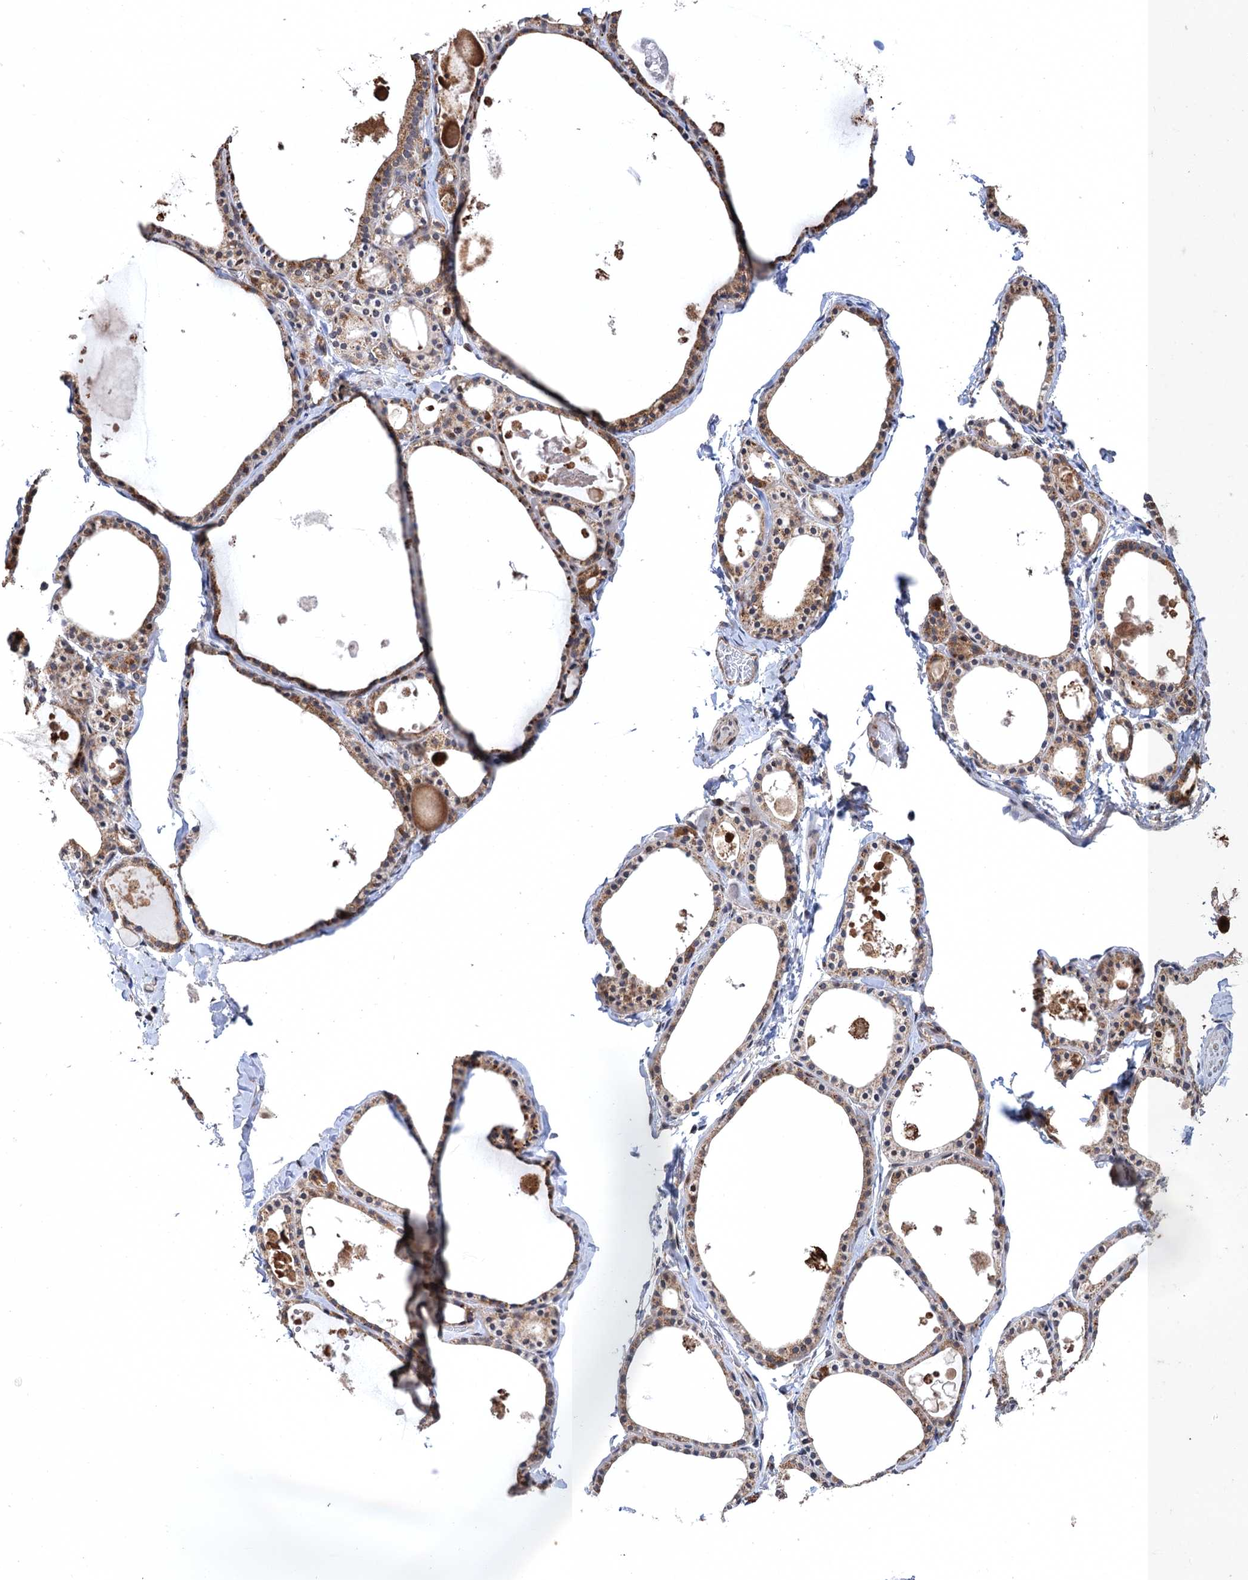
{"staining": {"intensity": "moderate", "quantity": ">75%", "location": "cytoplasmic/membranous"}, "tissue": "thyroid gland", "cell_type": "Glandular cells", "image_type": "normal", "snomed": [{"axis": "morphology", "description": "Normal tissue, NOS"}, {"axis": "topography", "description": "Thyroid gland"}], "caption": "A histopathology image of thyroid gland stained for a protein reveals moderate cytoplasmic/membranous brown staining in glandular cells.", "gene": "BMERB1", "patient": {"sex": "male", "age": 56}}